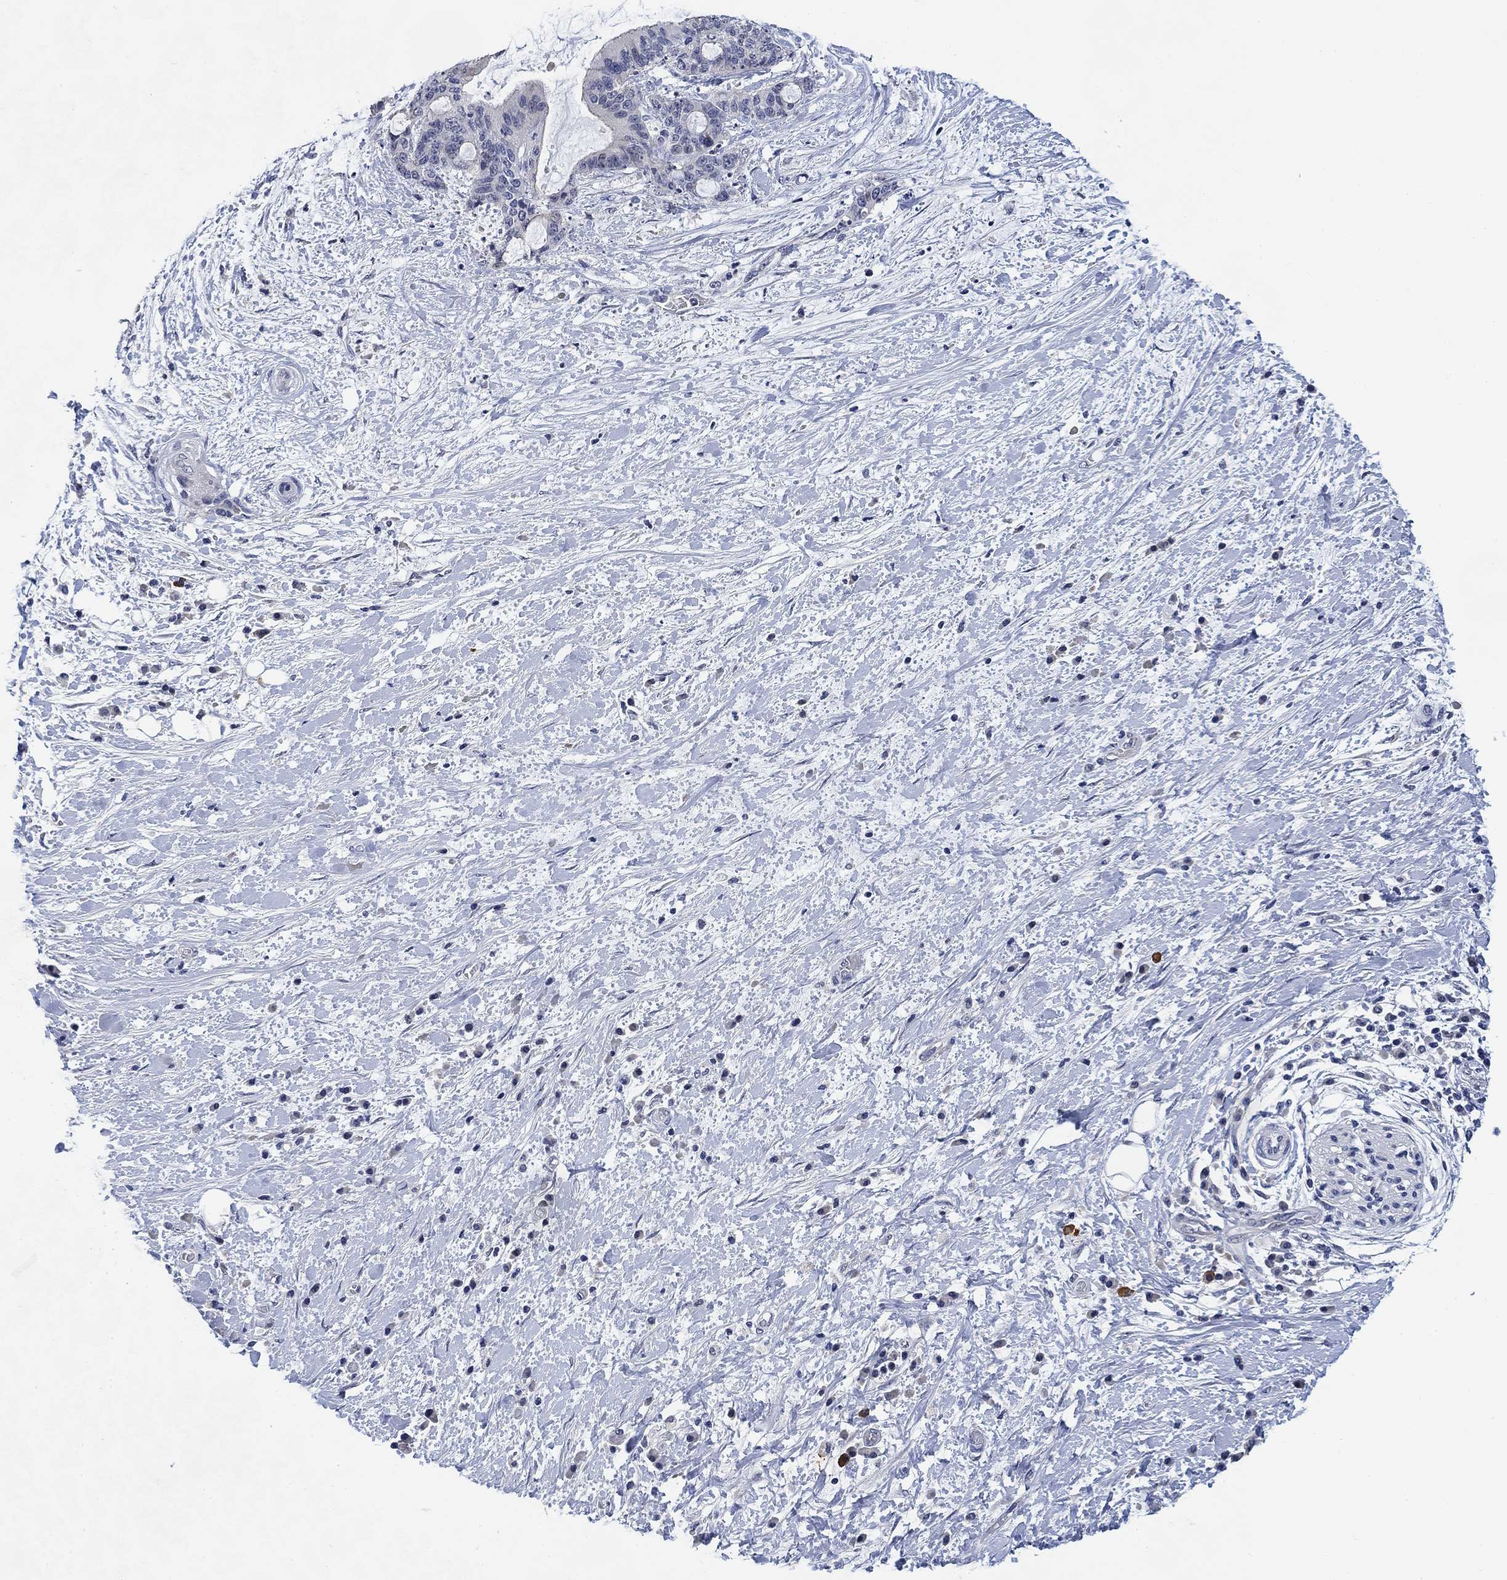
{"staining": {"intensity": "negative", "quantity": "none", "location": "none"}, "tissue": "liver cancer", "cell_type": "Tumor cells", "image_type": "cancer", "snomed": [{"axis": "morphology", "description": "Cholangiocarcinoma"}, {"axis": "topography", "description": "Liver"}], "caption": "Tumor cells are negative for brown protein staining in liver cancer (cholangiocarcinoma).", "gene": "DAZL", "patient": {"sex": "female", "age": 73}}